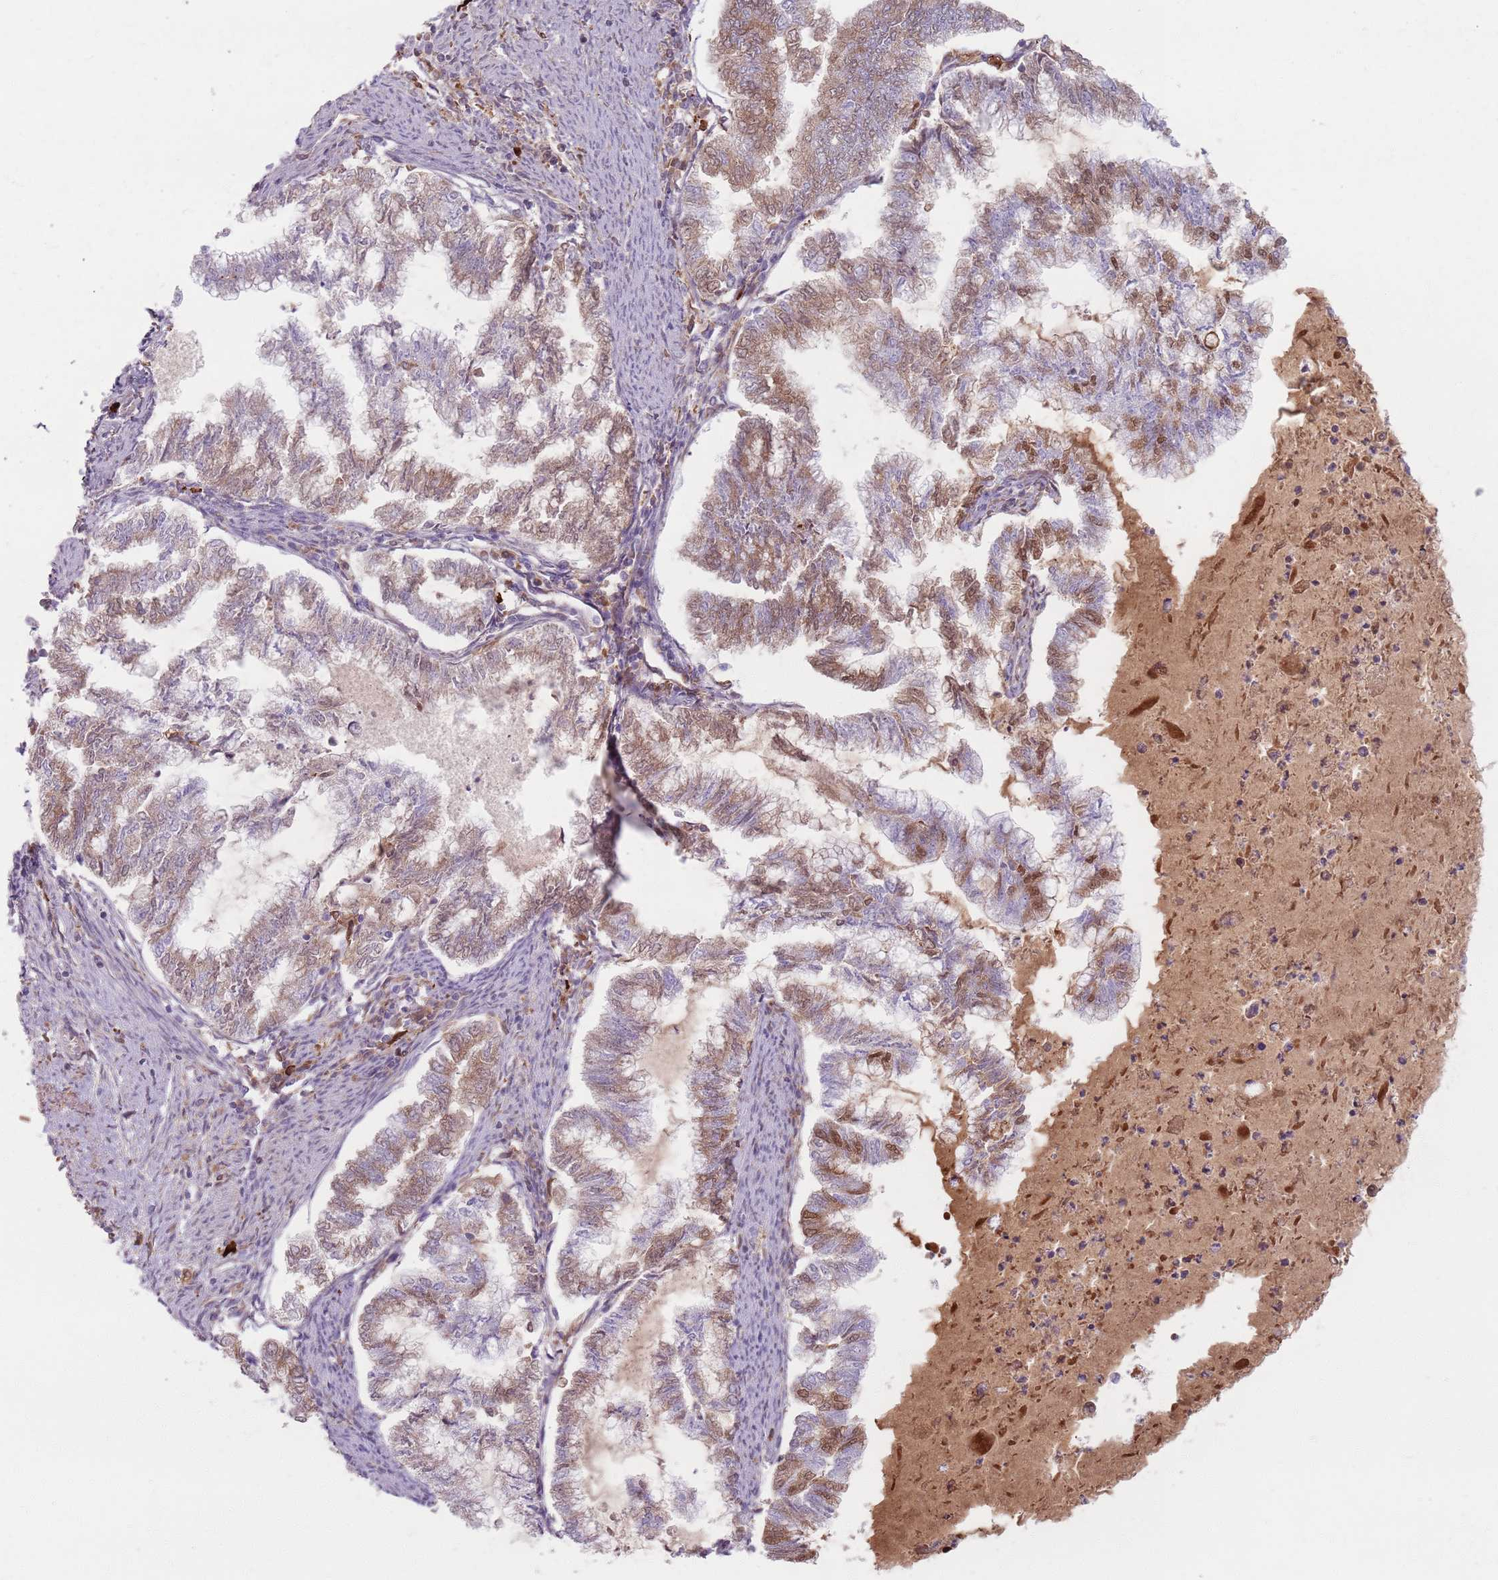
{"staining": {"intensity": "moderate", "quantity": "25%-75%", "location": "cytoplasmic/membranous"}, "tissue": "endometrial cancer", "cell_type": "Tumor cells", "image_type": "cancer", "snomed": [{"axis": "morphology", "description": "Adenocarcinoma, NOS"}, {"axis": "topography", "description": "Endometrium"}], "caption": "Immunohistochemistry (IHC) histopathology image of neoplastic tissue: endometrial cancer (adenocarcinoma) stained using immunohistochemistry (IHC) shows medium levels of moderate protein expression localized specifically in the cytoplasmic/membranous of tumor cells, appearing as a cytoplasmic/membranous brown color.", "gene": "COLGALT1", "patient": {"sex": "female", "age": 79}}